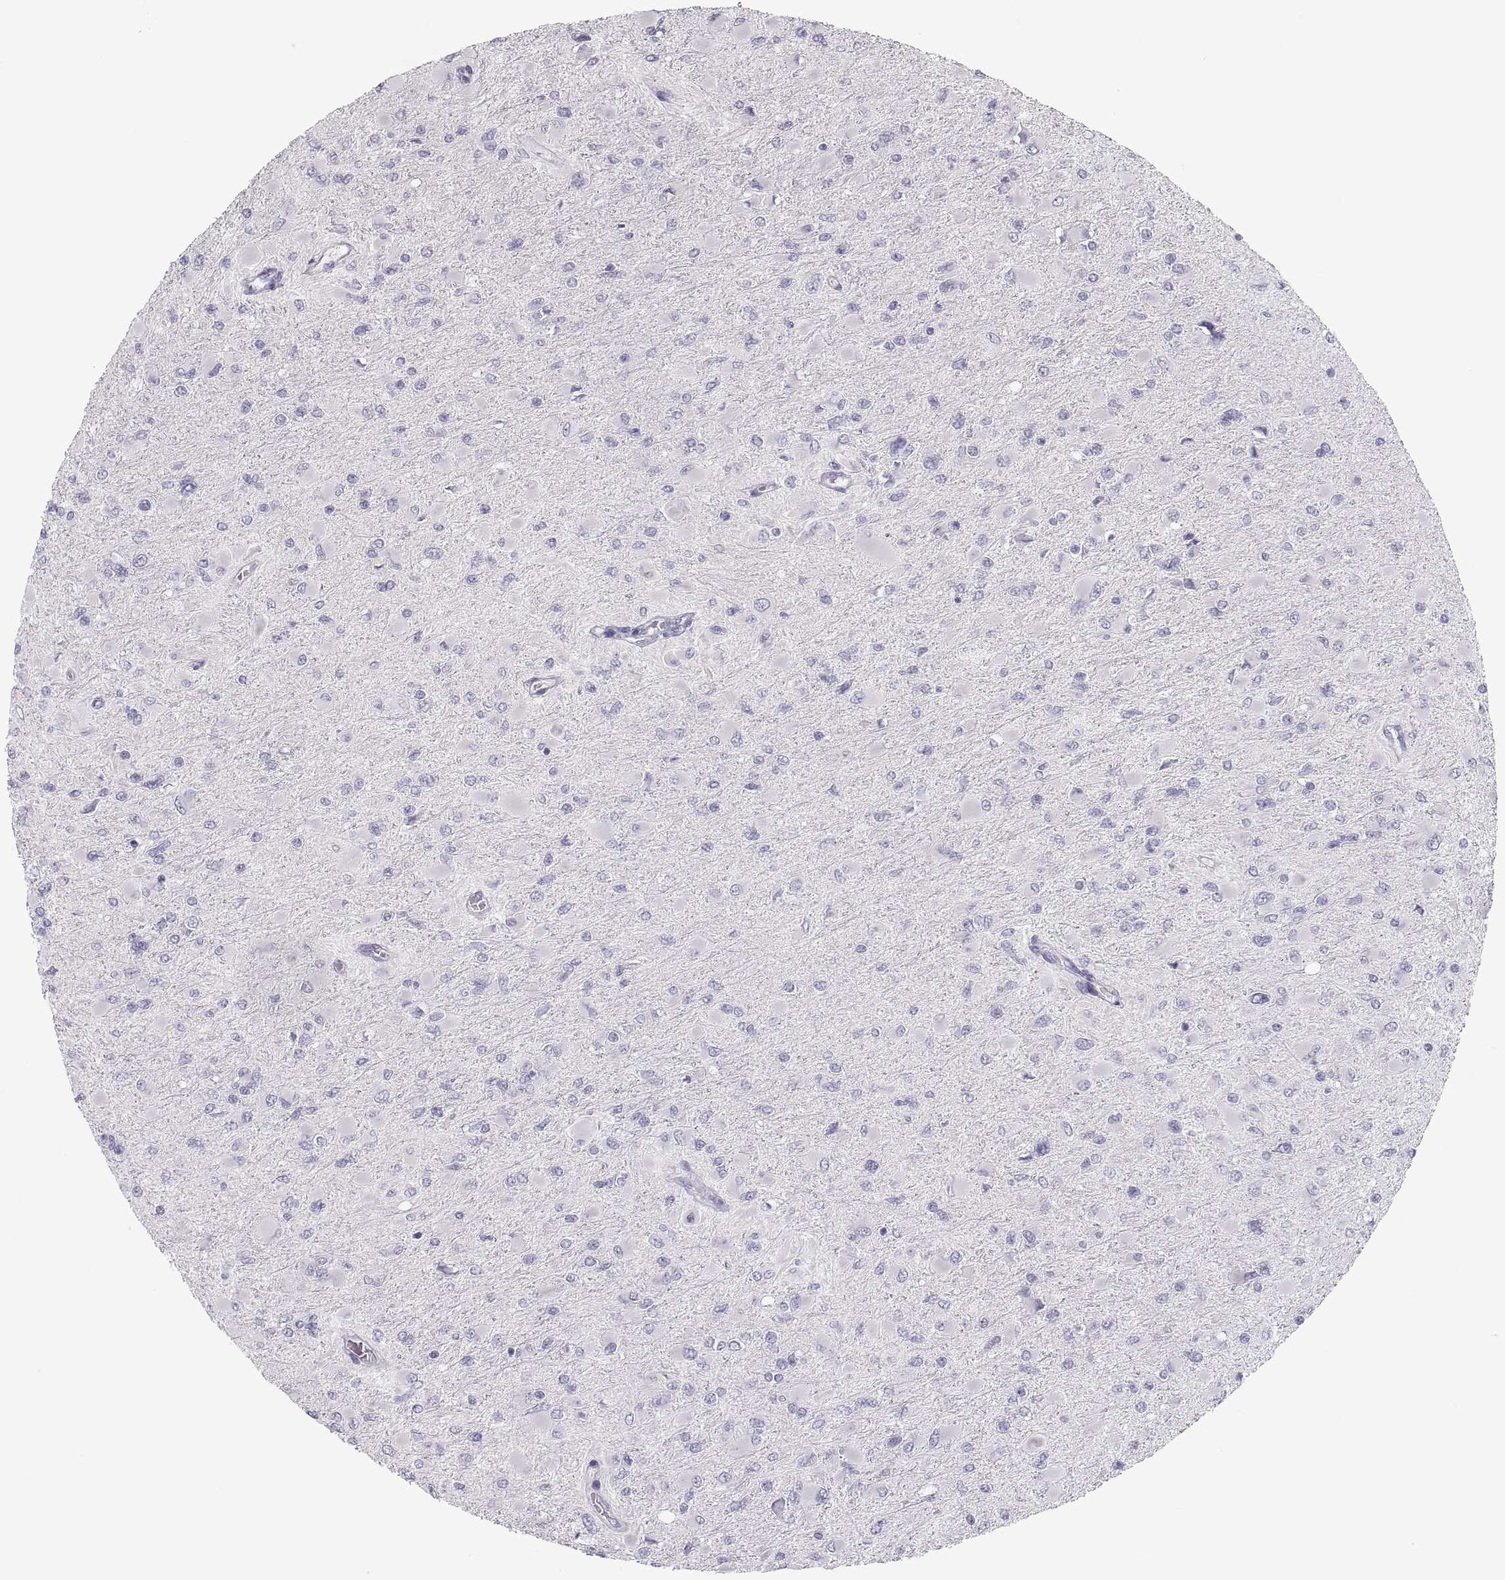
{"staining": {"intensity": "negative", "quantity": "none", "location": "none"}, "tissue": "glioma", "cell_type": "Tumor cells", "image_type": "cancer", "snomed": [{"axis": "morphology", "description": "Glioma, malignant, High grade"}, {"axis": "topography", "description": "Cerebral cortex"}], "caption": "Tumor cells show no significant expression in malignant glioma (high-grade).", "gene": "MAGEB2", "patient": {"sex": "female", "age": 36}}